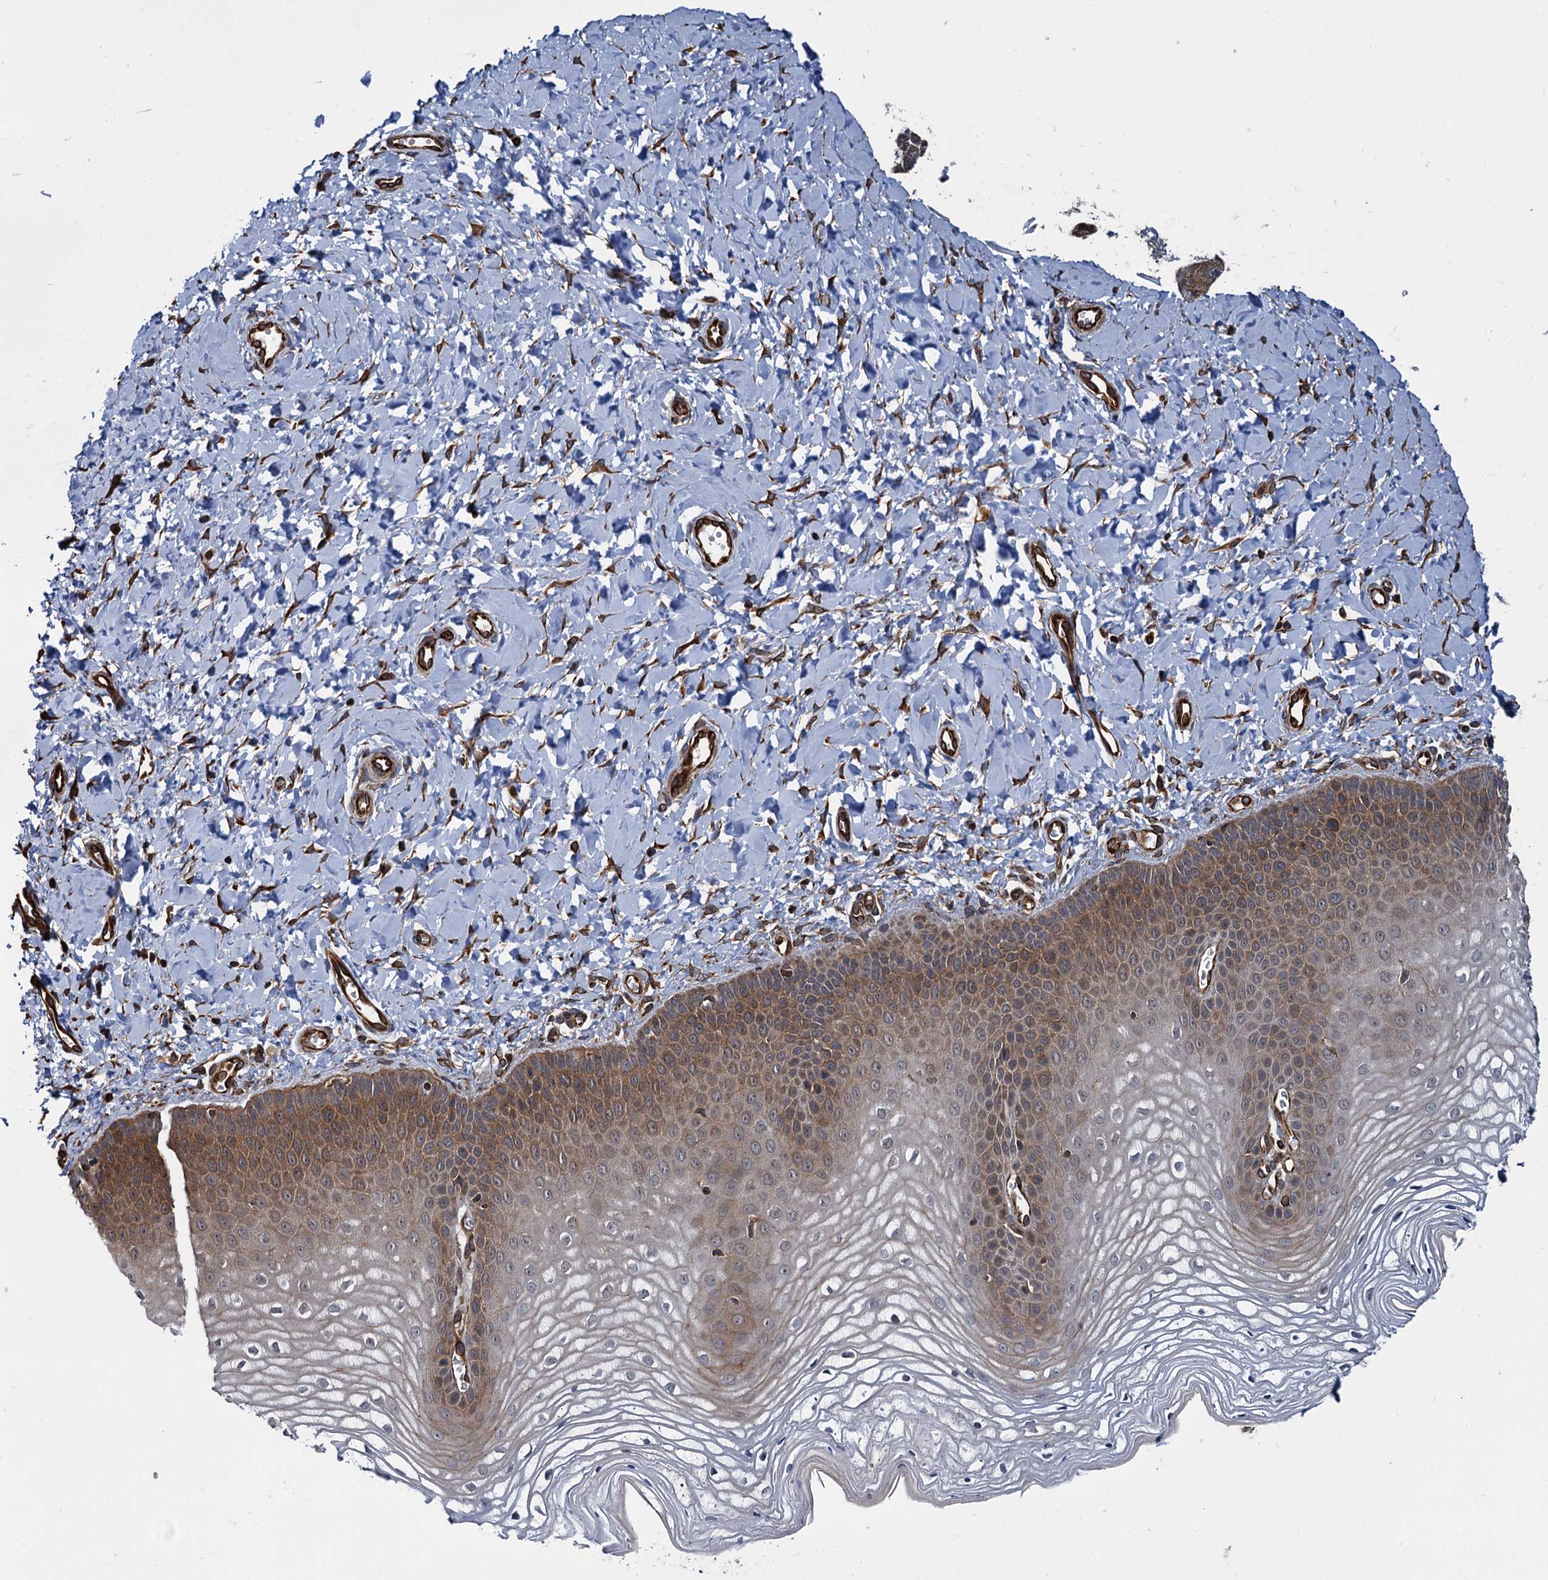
{"staining": {"intensity": "moderate", "quantity": "25%-75%", "location": "cytoplasmic/membranous"}, "tissue": "vagina", "cell_type": "Squamous epithelial cells", "image_type": "normal", "snomed": [{"axis": "morphology", "description": "Normal tissue, NOS"}, {"axis": "topography", "description": "Vagina"}, {"axis": "topography", "description": "Cervix"}], "caption": "Brown immunohistochemical staining in benign vagina displays moderate cytoplasmic/membranous expression in approximately 25%-75% of squamous epithelial cells. The staining was performed using DAB (3,3'-diaminobenzidine), with brown indicating positive protein expression. Nuclei are stained blue with hematoxylin.", "gene": "ZFYVE19", "patient": {"sex": "female", "age": 40}}